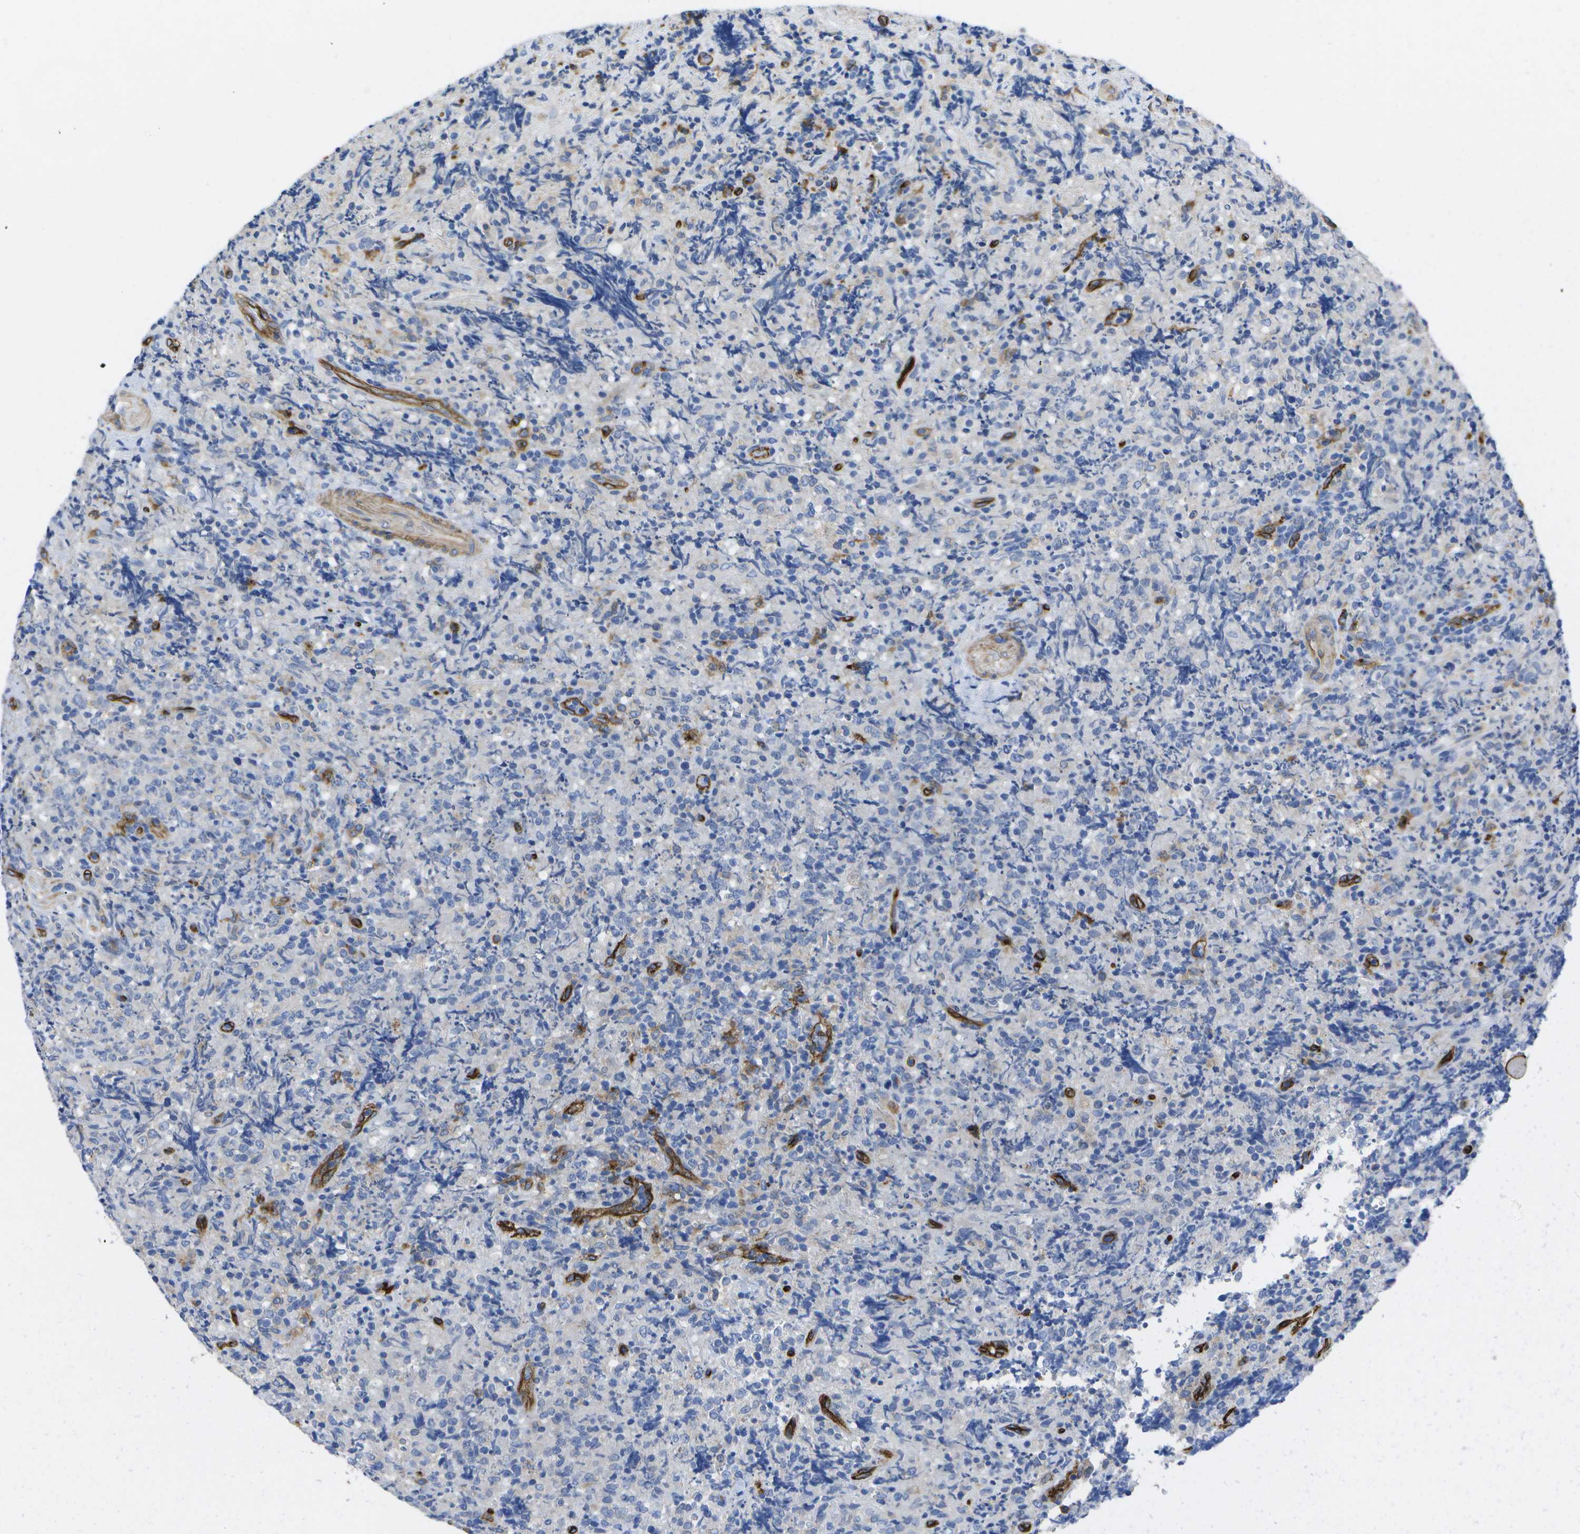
{"staining": {"intensity": "negative", "quantity": "none", "location": "none"}, "tissue": "lymphoma", "cell_type": "Tumor cells", "image_type": "cancer", "snomed": [{"axis": "morphology", "description": "Malignant lymphoma, non-Hodgkin's type, High grade"}, {"axis": "topography", "description": "Tonsil"}], "caption": "Human high-grade malignant lymphoma, non-Hodgkin's type stained for a protein using IHC shows no expression in tumor cells.", "gene": "DYSF", "patient": {"sex": "female", "age": 36}}